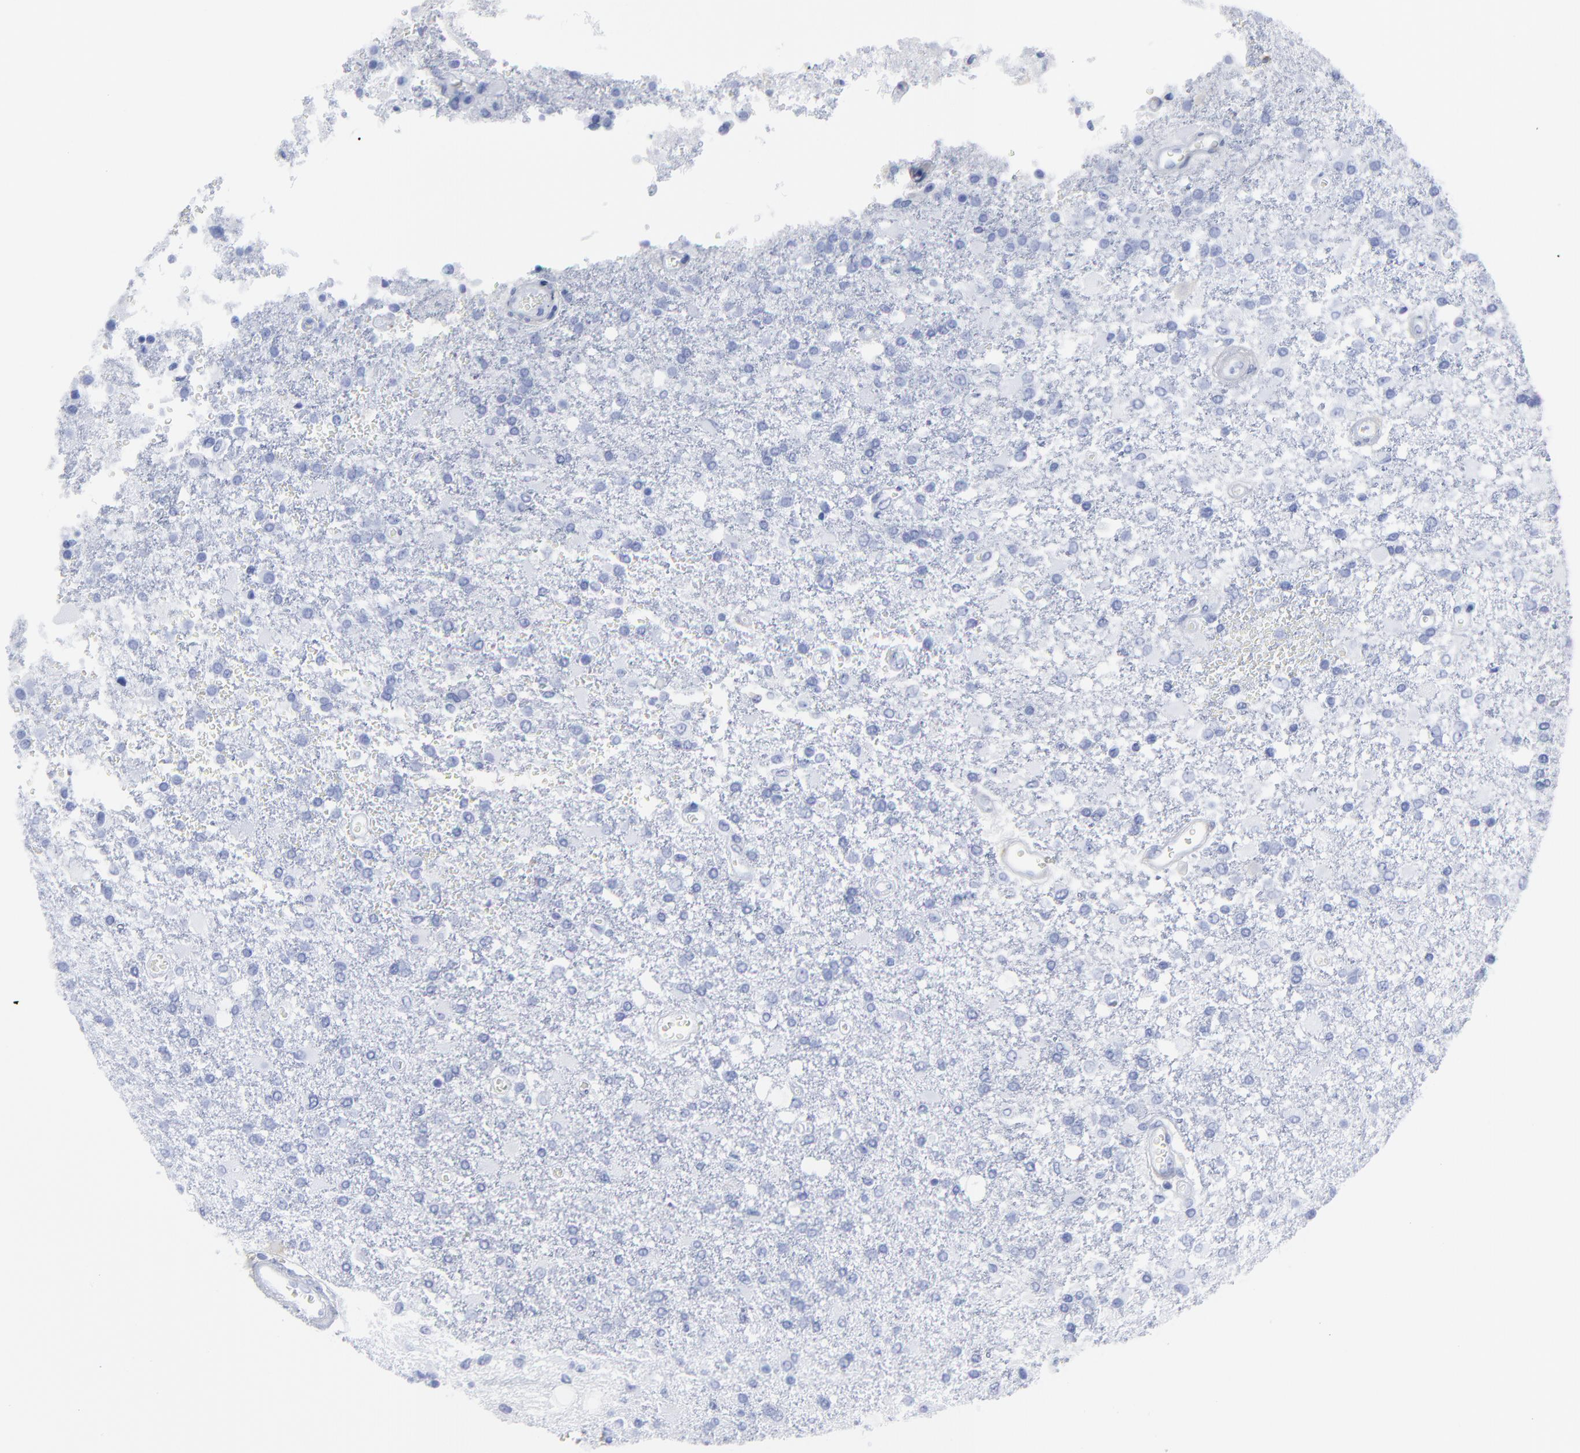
{"staining": {"intensity": "negative", "quantity": "none", "location": "none"}, "tissue": "glioma", "cell_type": "Tumor cells", "image_type": "cancer", "snomed": [{"axis": "morphology", "description": "Glioma, malignant, High grade"}, {"axis": "topography", "description": "Cerebral cortex"}], "caption": "Immunohistochemistry (IHC) image of human glioma stained for a protein (brown), which exhibits no positivity in tumor cells. (IHC, brightfield microscopy, high magnification).", "gene": "DCN", "patient": {"sex": "male", "age": 79}}